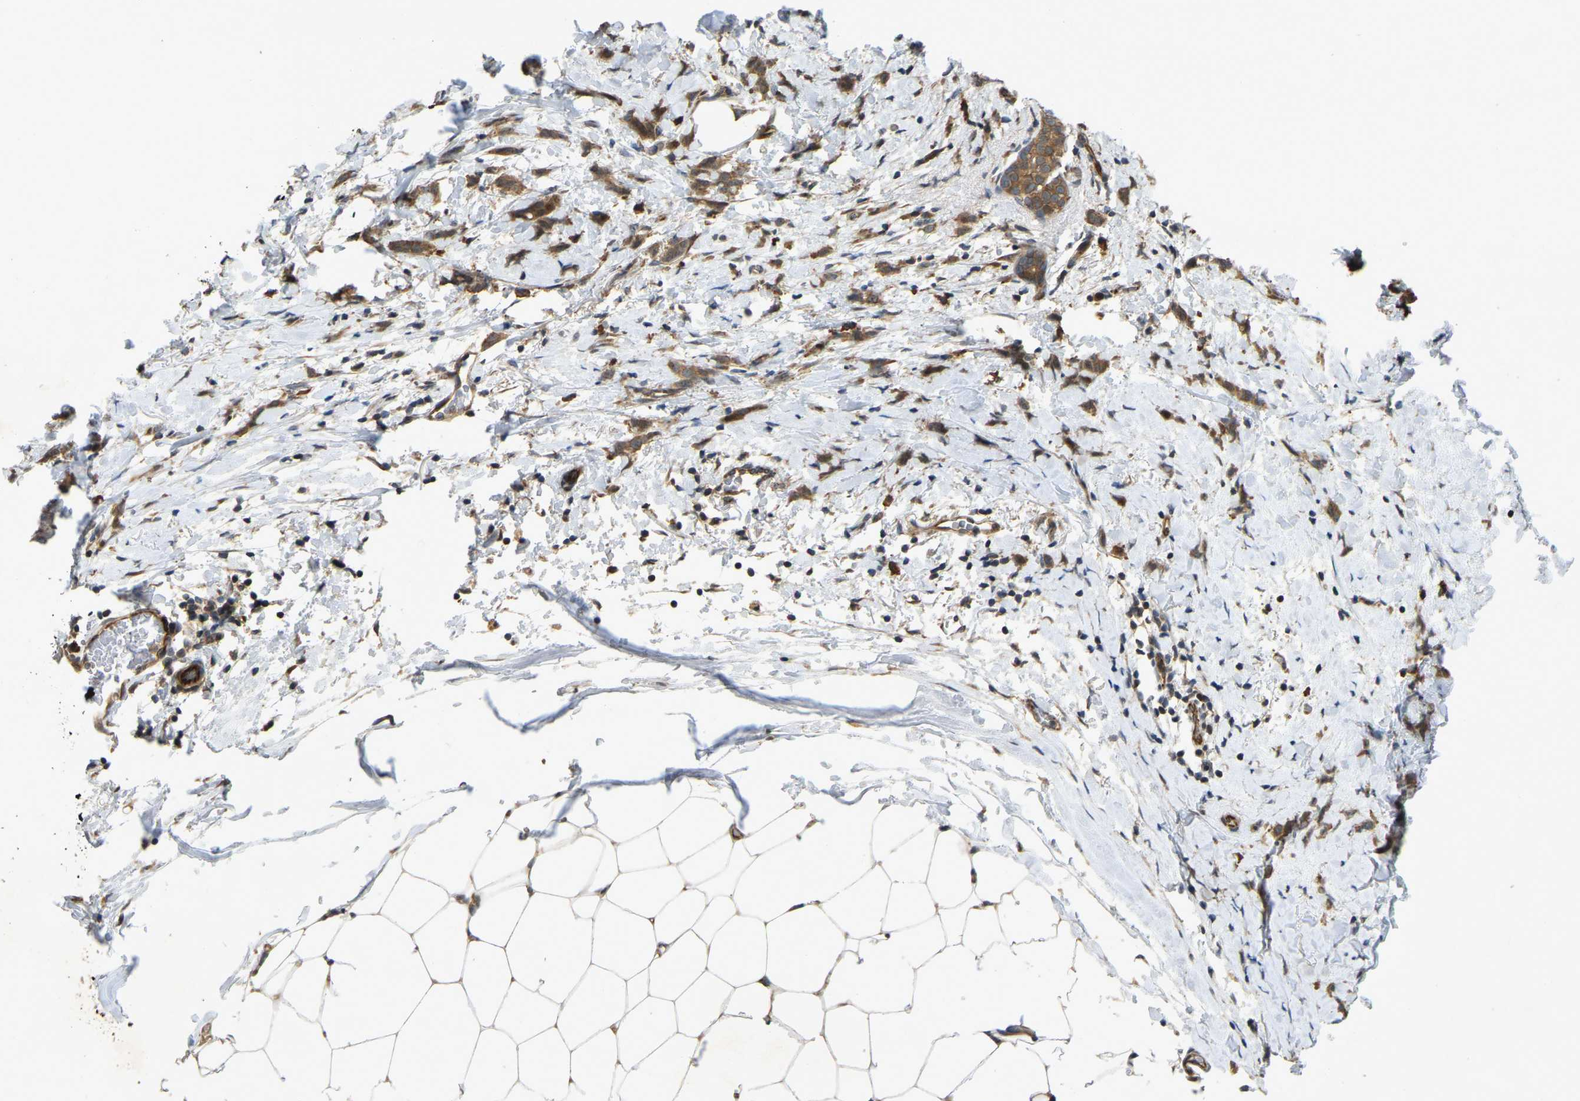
{"staining": {"intensity": "moderate", "quantity": ">75%", "location": "cytoplasmic/membranous"}, "tissue": "breast cancer", "cell_type": "Tumor cells", "image_type": "cancer", "snomed": [{"axis": "morphology", "description": "Lobular carcinoma, in situ"}, {"axis": "morphology", "description": "Lobular carcinoma"}, {"axis": "topography", "description": "Breast"}], "caption": "Lobular carcinoma (breast) stained with a brown dye demonstrates moderate cytoplasmic/membranous positive expression in approximately >75% of tumor cells.", "gene": "KIAA1549", "patient": {"sex": "female", "age": 41}}